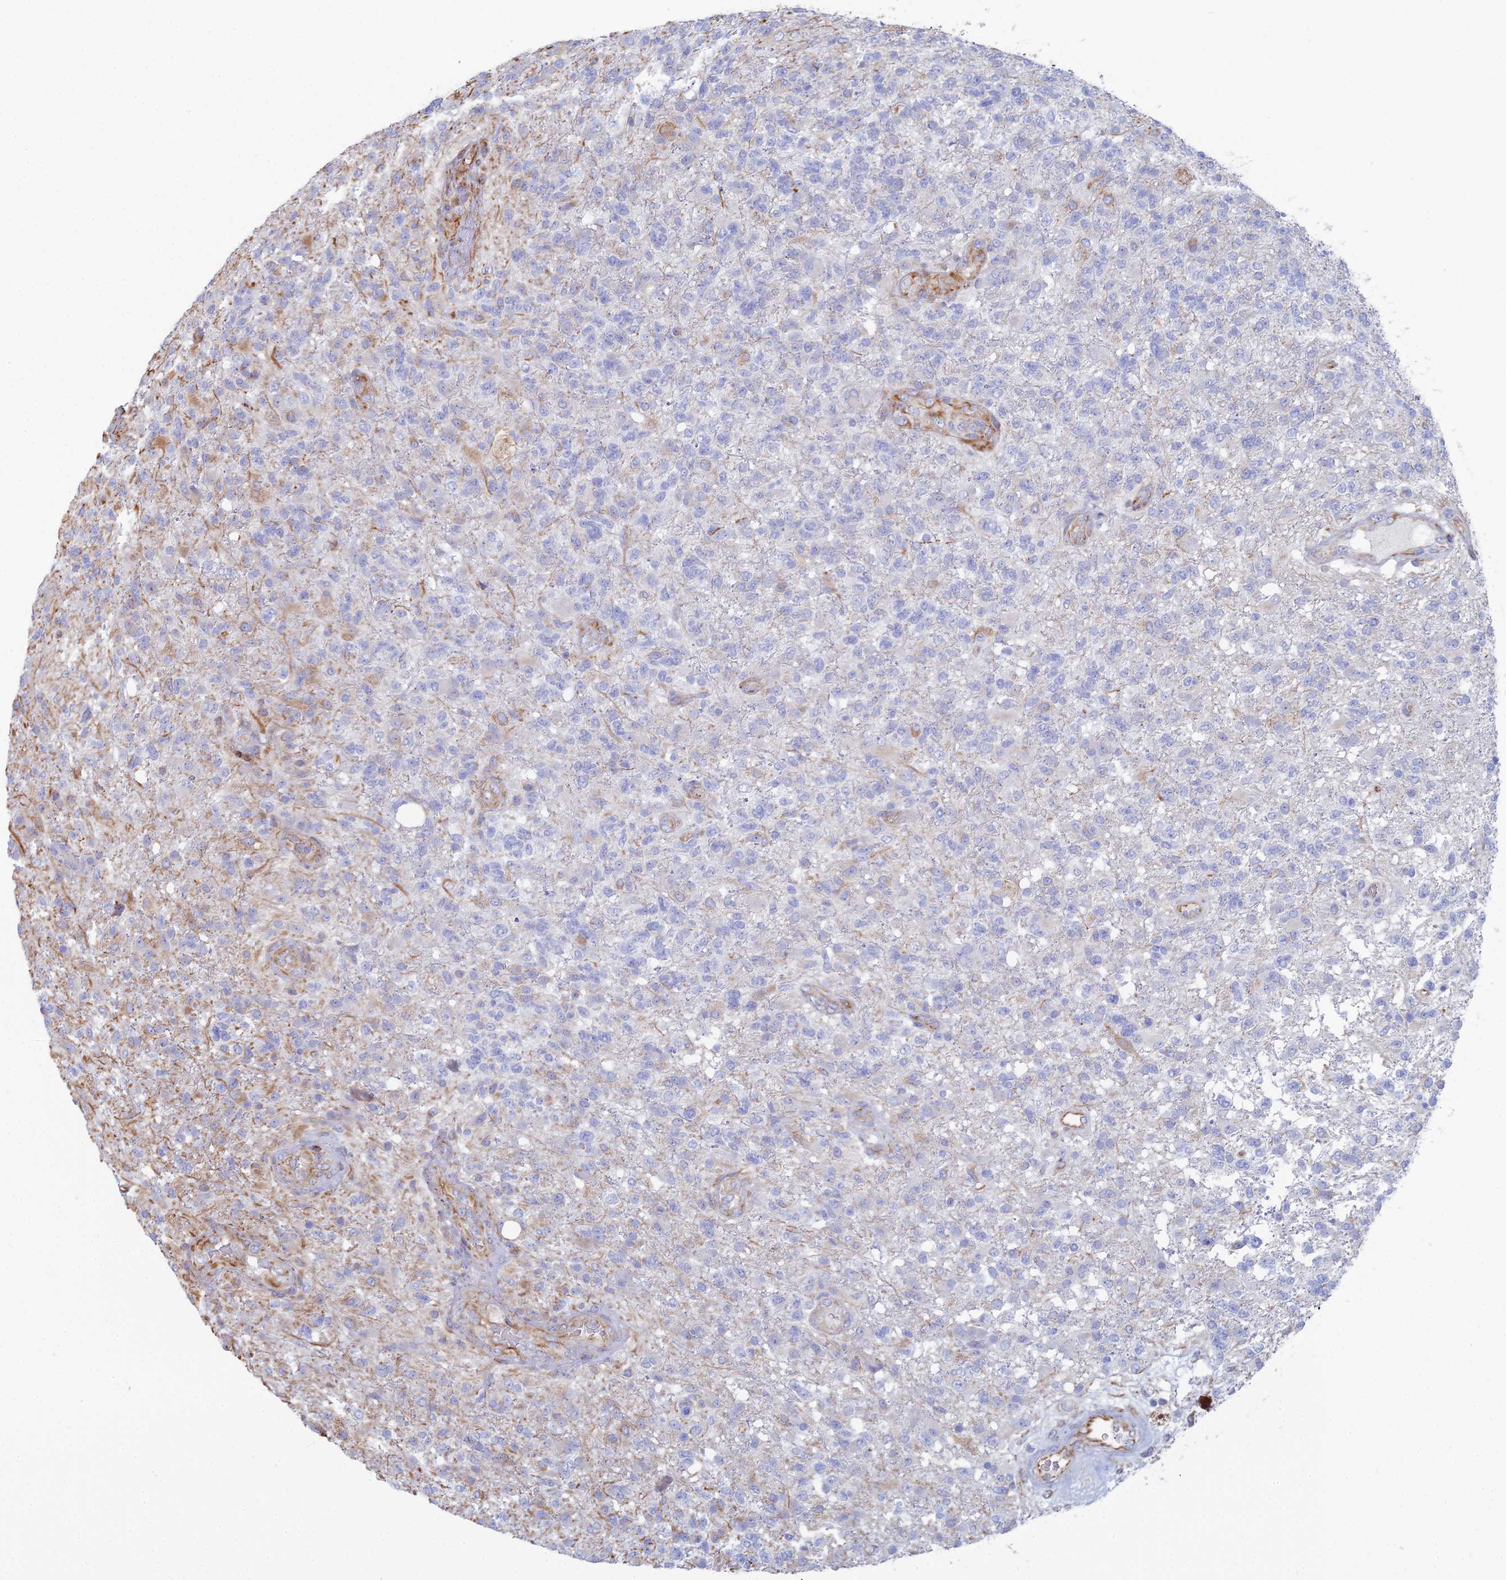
{"staining": {"intensity": "negative", "quantity": "none", "location": "none"}, "tissue": "glioma", "cell_type": "Tumor cells", "image_type": "cancer", "snomed": [{"axis": "morphology", "description": "Glioma, malignant, High grade"}, {"axis": "topography", "description": "Brain"}], "caption": "Human malignant glioma (high-grade) stained for a protein using immunohistochemistry displays no staining in tumor cells.", "gene": "CLVS2", "patient": {"sex": "male", "age": 56}}